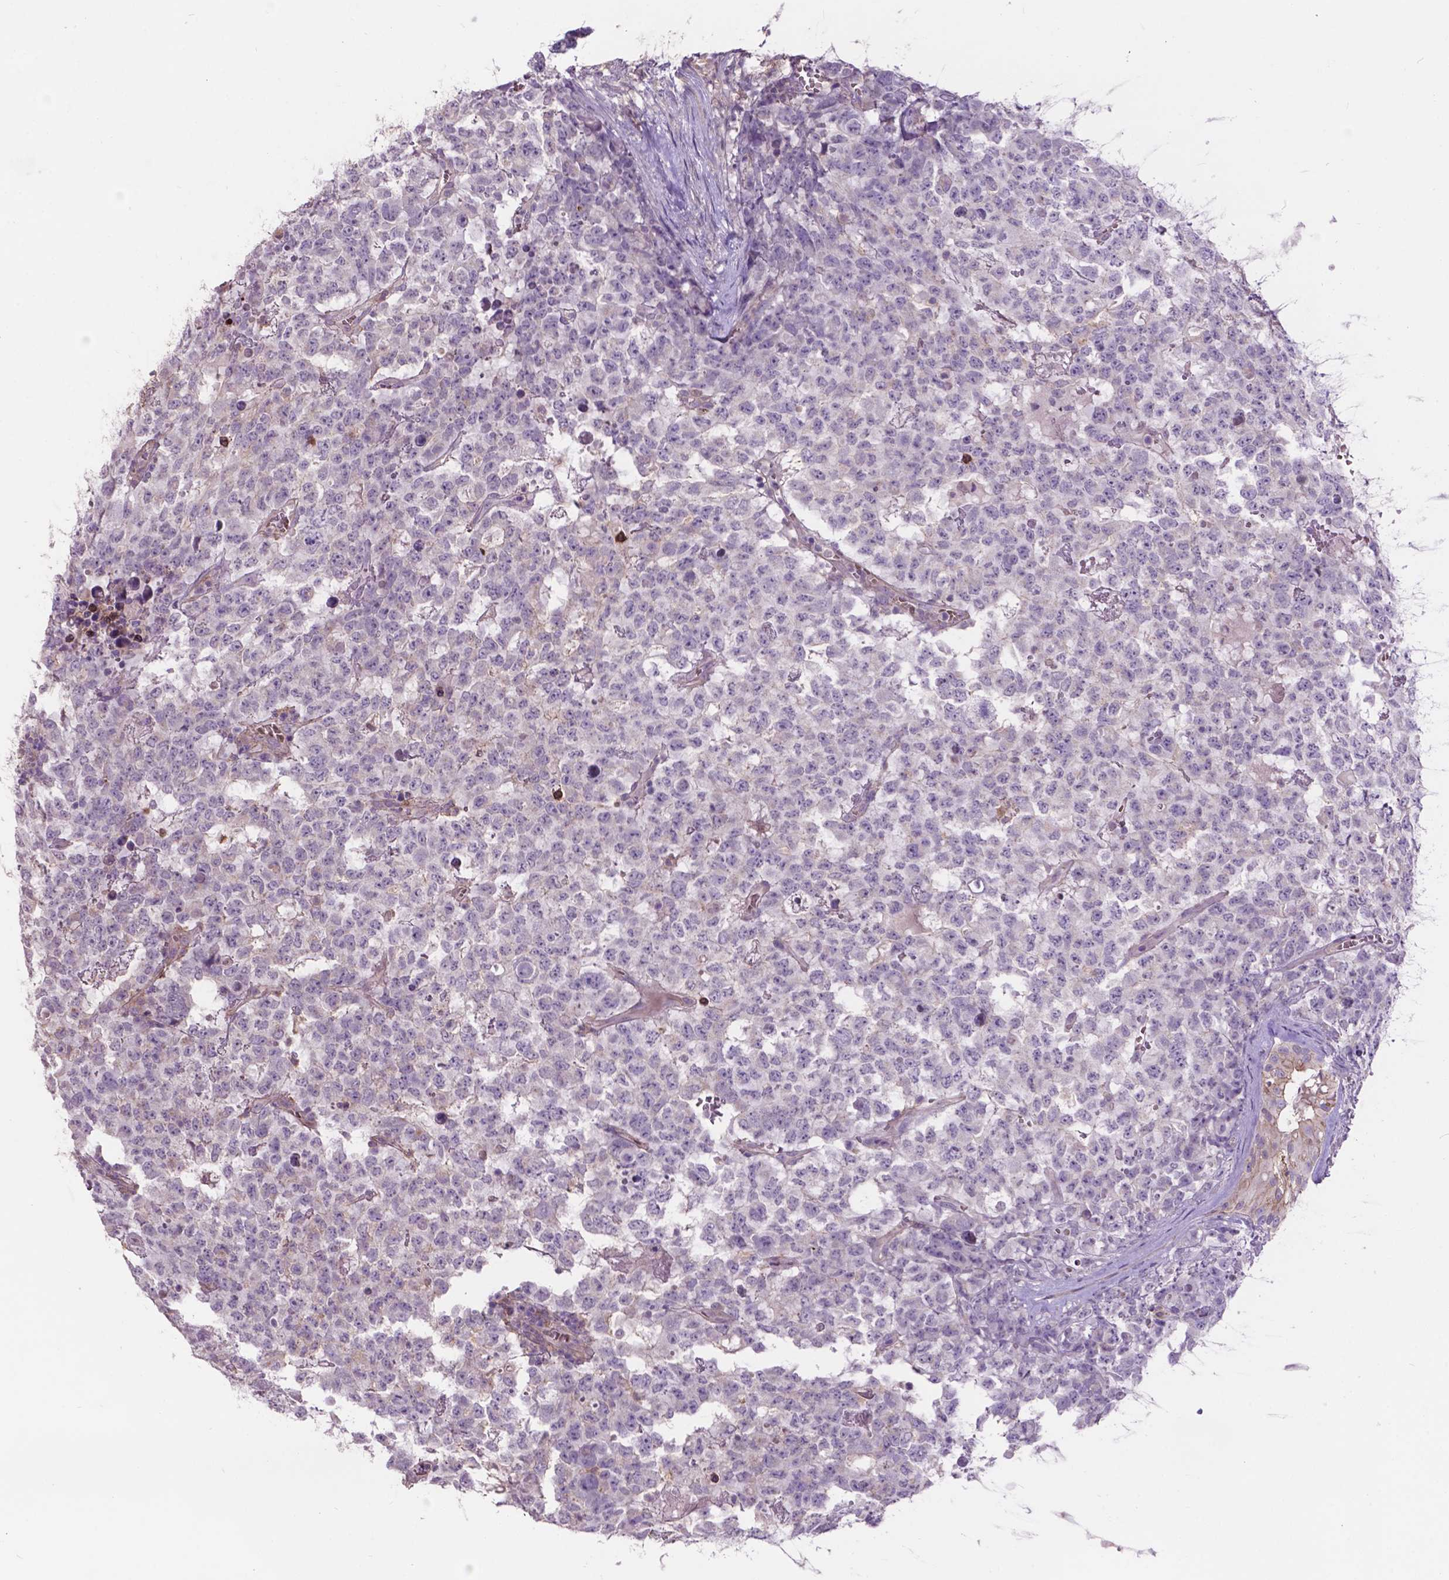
{"staining": {"intensity": "negative", "quantity": "none", "location": "none"}, "tissue": "testis cancer", "cell_type": "Tumor cells", "image_type": "cancer", "snomed": [{"axis": "morphology", "description": "Carcinoma, Embryonal, NOS"}, {"axis": "topography", "description": "Testis"}], "caption": "Human testis embryonal carcinoma stained for a protein using immunohistochemistry shows no staining in tumor cells.", "gene": "PLSCR1", "patient": {"sex": "male", "age": 23}}